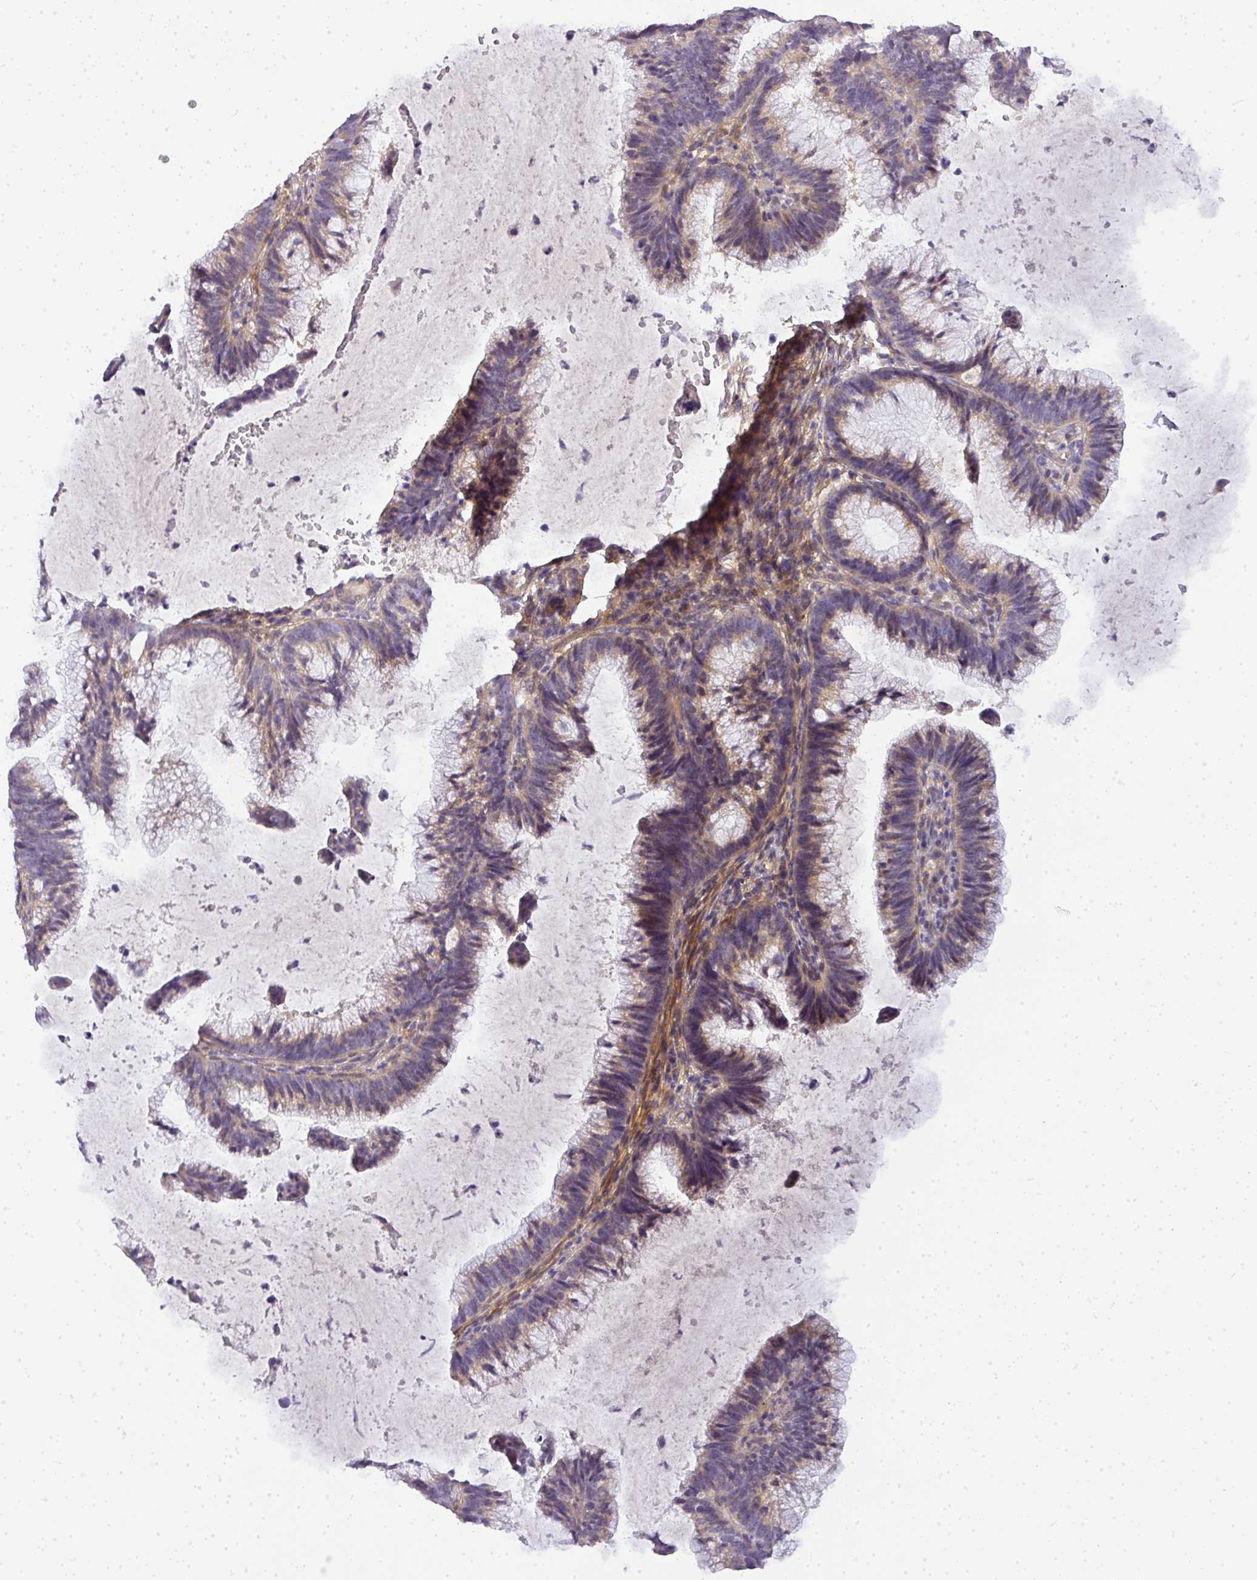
{"staining": {"intensity": "negative", "quantity": "none", "location": "none"}, "tissue": "cervical cancer", "cell_type": "Tumor cells", "image_type": "cancer", "snomed": [{"axis": "morphology", "description": "Adenocarcinoma, NOS"}, {"axis": "topography", "description": "Cervix"}], "caption": "High magnification brightfield microscopy of cervical cancer stained with DAB (3,3'-diaminobenzidine) (brown) and counterstained with hematoxylin (blue): tumor cells show no significant expression.", "gene": "ADH5", "patient": {"sex": "female", "age": 36}}